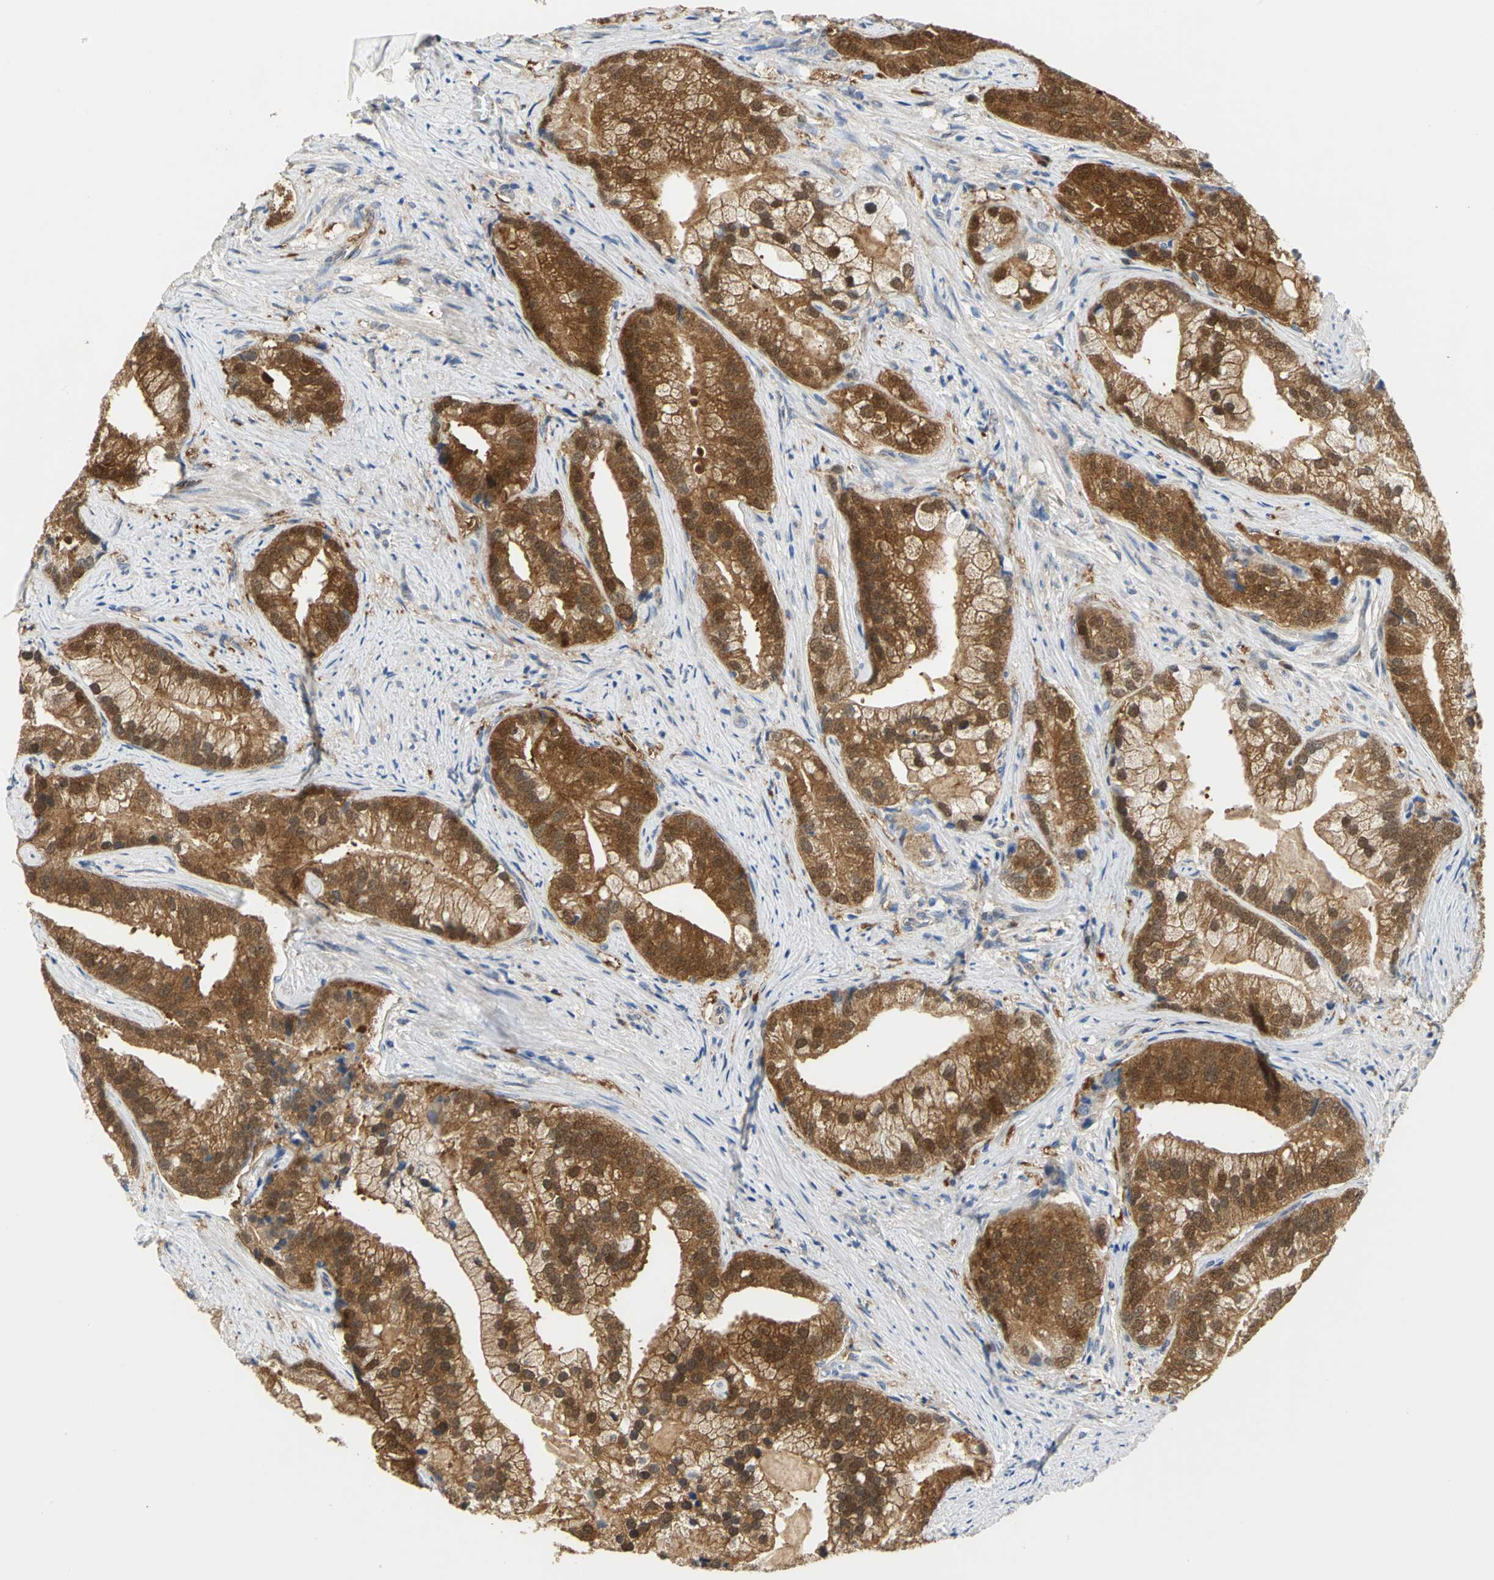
{"staining": {"intensity": "moderate", "quantity": ">75%", "location": "cytoplasmic/membranous"}, "tissue": "prostate cancer", "cell_type": "Tumor cells", "image_type": "cancer", "snomed": [{"axis": "morphology", "description": "Adenocarcinoma, Low grade"}, {"axis": "topography", "description": "Prostate"}], "caption": "Protein analysis of prostate cancer (low-grade adenocarcinoma) tissue shows moderate cytoplasmic/membranous expression in approximately >75% of tumor cells.", "gene": "PGM3", "patient": {"sex": "male", "age": 71}}